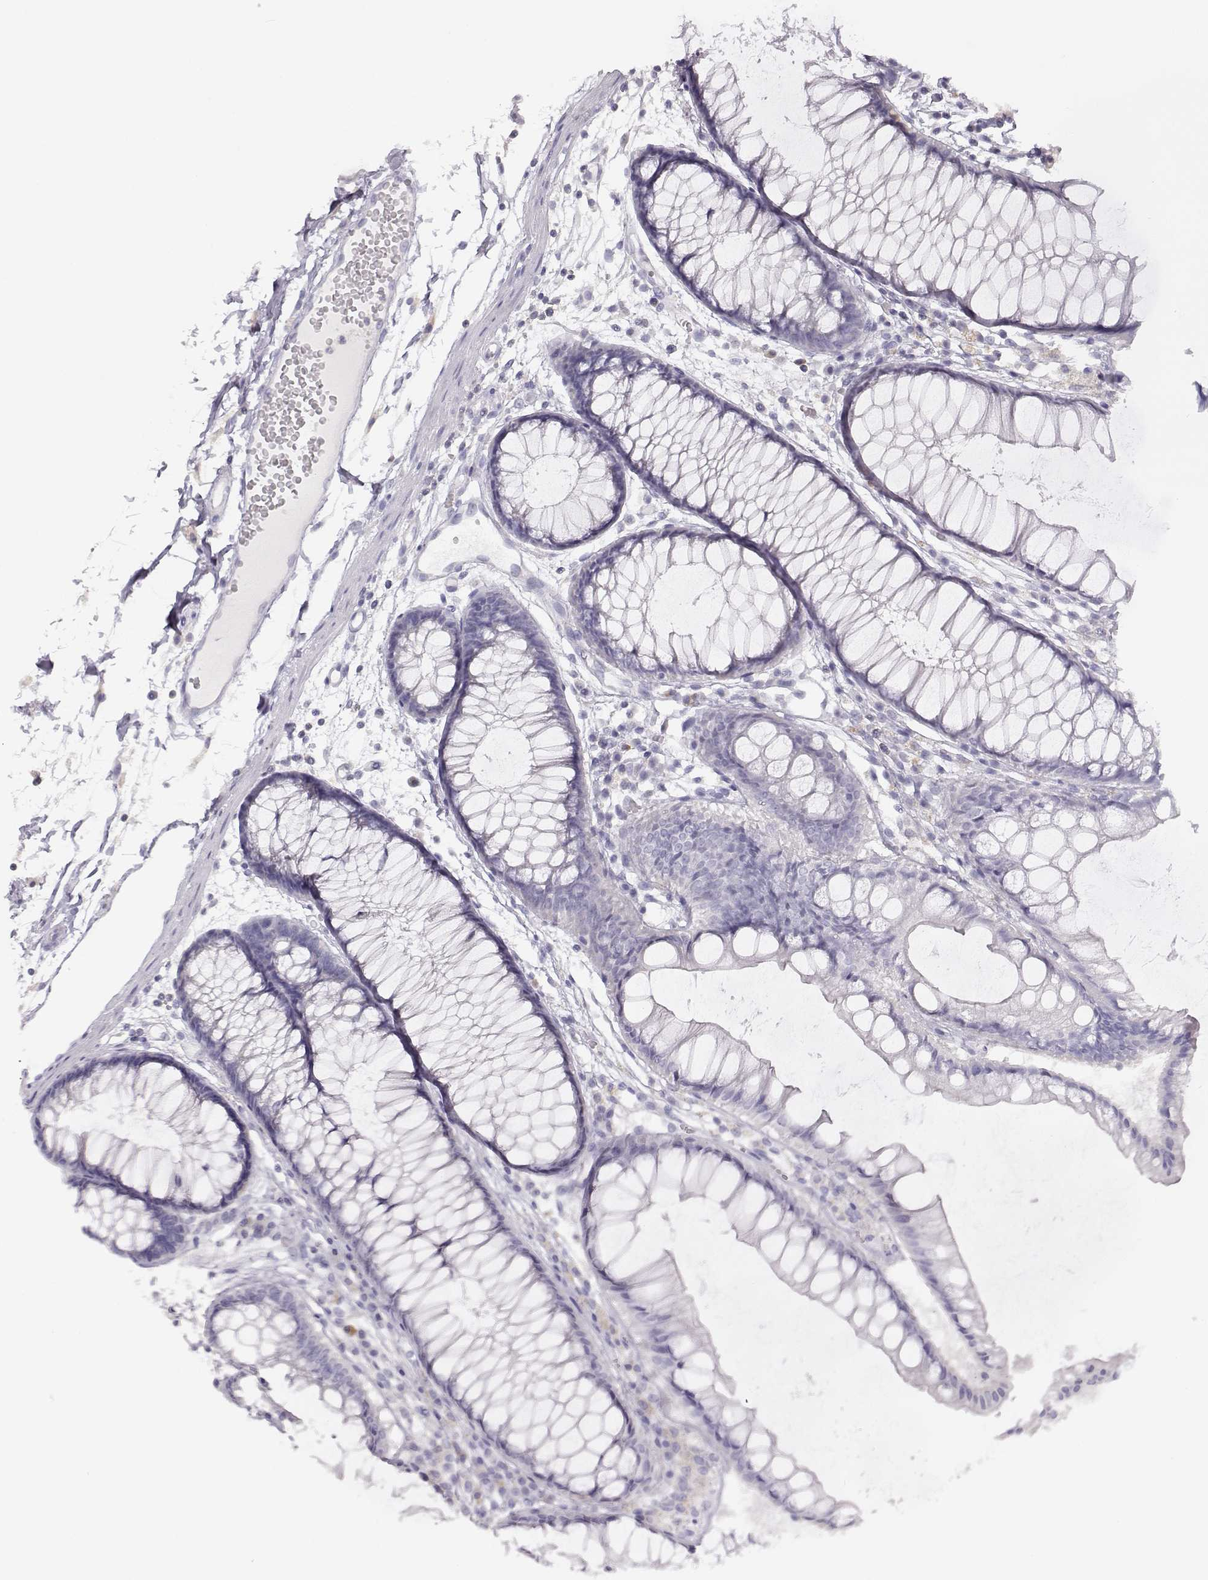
{"staining": {"intensity": "negative", "quantity": "none", "location": "none"}, "tissue": "colon", "cell_type": "Endothelial cells", "image_type": "normal", "snomed": [{"axis": "morphology", "description": "Normal tissue, NOS"}, {"axis": "morphology", "description": "Adenocarcinoma, NOS"}, {"axis": "topography", "description": "Colon"}], "caption": "Human colon stained for a protein using immunohistochemistry shows no staining in endothelial cells.", "gene": "FAM166A", "patient": {"sex": "male", "age": 65}}